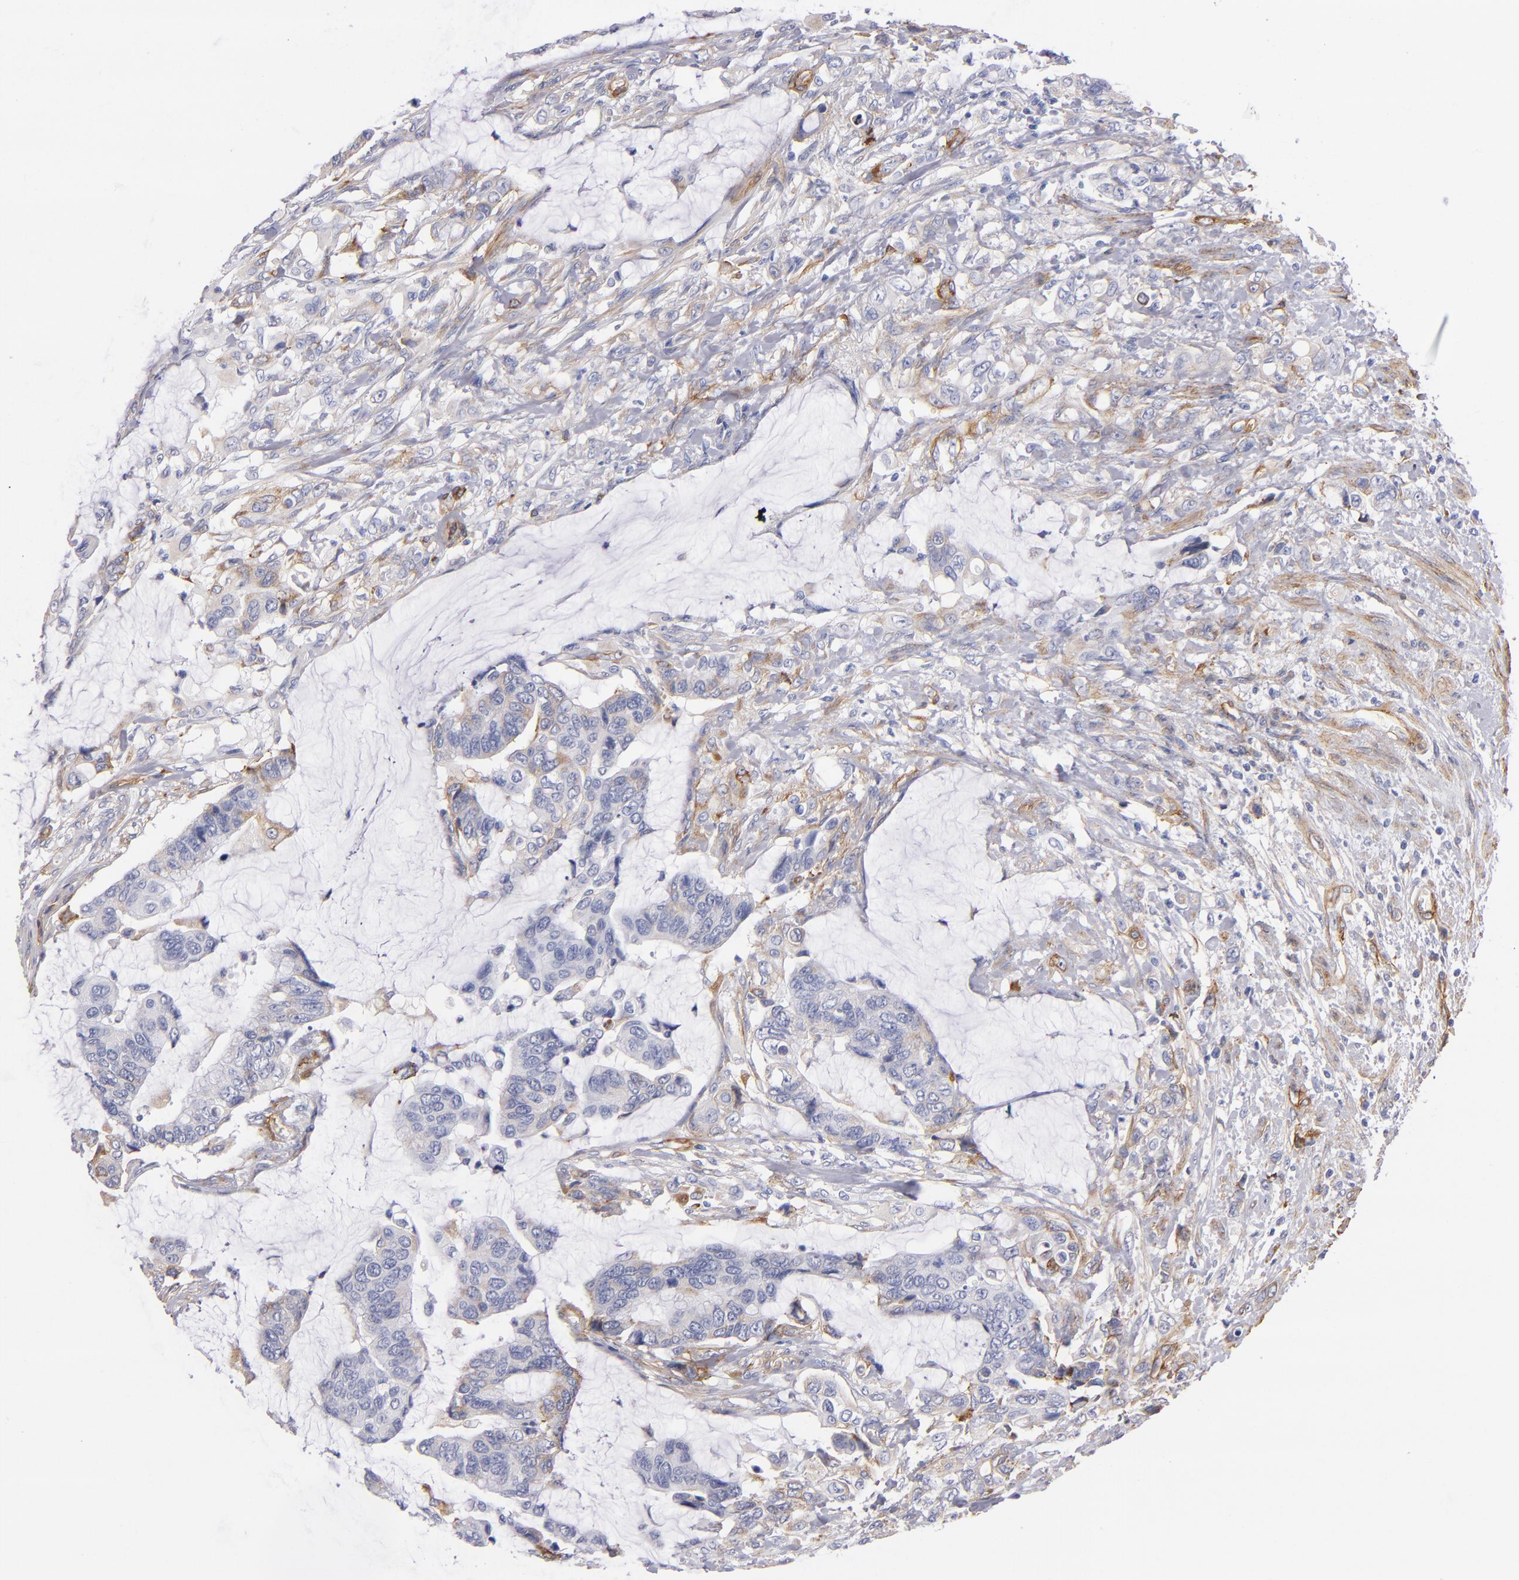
{"staining": {"intensity": "weak", "quantity": "25%-75%", "location": "cytoplasmic/membranous"}, "tissue": "colorectal cancer", "cell_type": "Tumor cells", "image_type": "cancer", "snomed": [{"axis": "morphology", "description": "Adenocarcinoma, NOS"}, {"axis": "topography", "description": "Rectum"}], "caption": "DAB (3,3'-diaminobenzidine) immunohistochemical staining of colorectal cancer displays weak cytoplasmic/membranous protein positivity in approximately 25%-75% of tumor cells.", "gene": "LAMC1", "patient": {"sex": "female", "age": 59}}